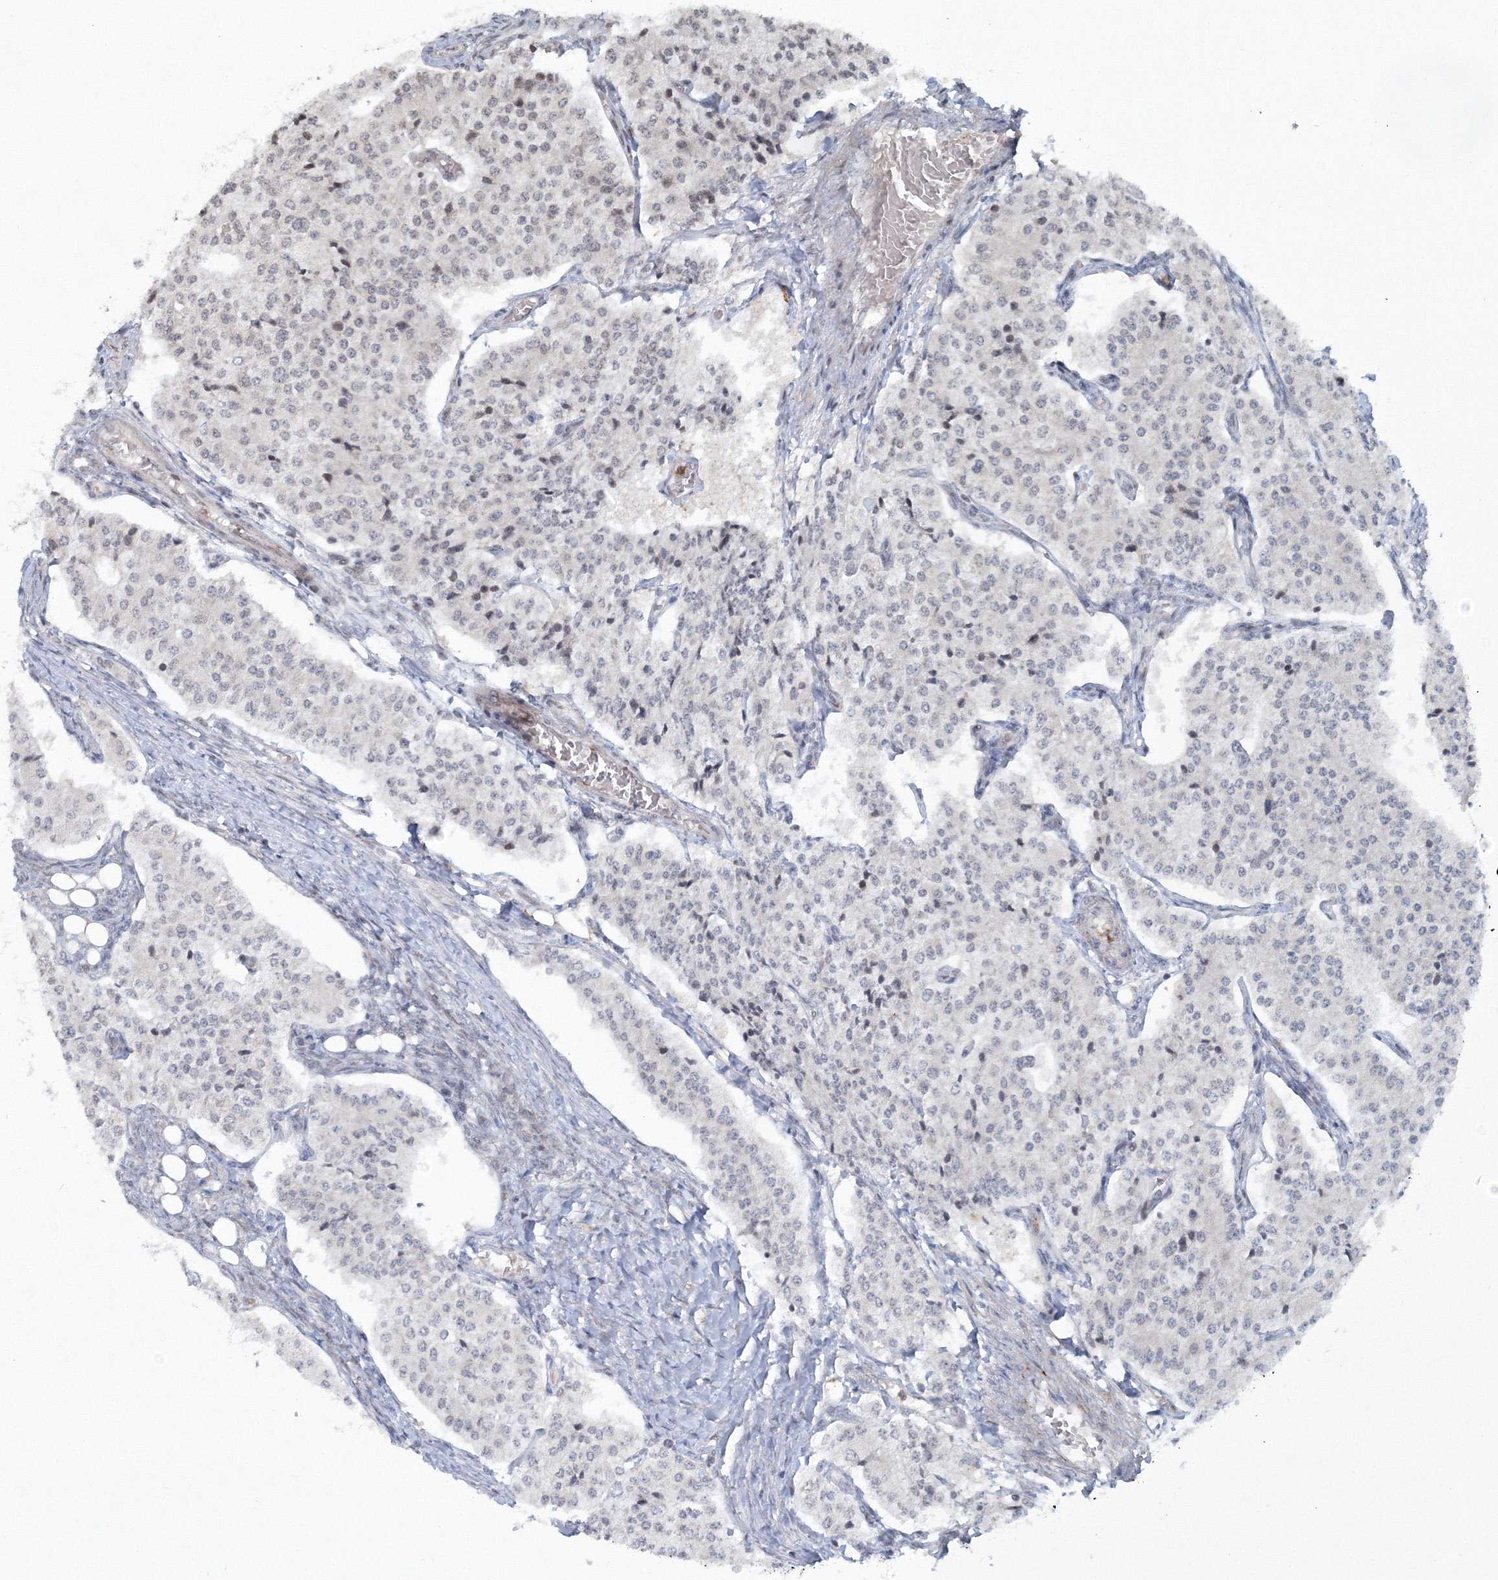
{"staining": {"intensity": "negative", "quantity": "none", "location": "none"}, "tissue": "carcinoid", "cell_type": "Tumor cells", "image_type": "cancer", "snomed": [{"axis": "morphology", "description": "Carcinoid, malignant, NOS"}, {"axis": "topography", "description": "Colon"}], "caption": "Micrograph shows no significant protein expression in tumor cells of carcinoid. (Brightfield microscopy of DAB (3,3'-diaminobenzidine) immunohistochemistry (IHC) at high magnification).", "gene": "C3orf33", "patient": {"sex": "female", "age": 52}}